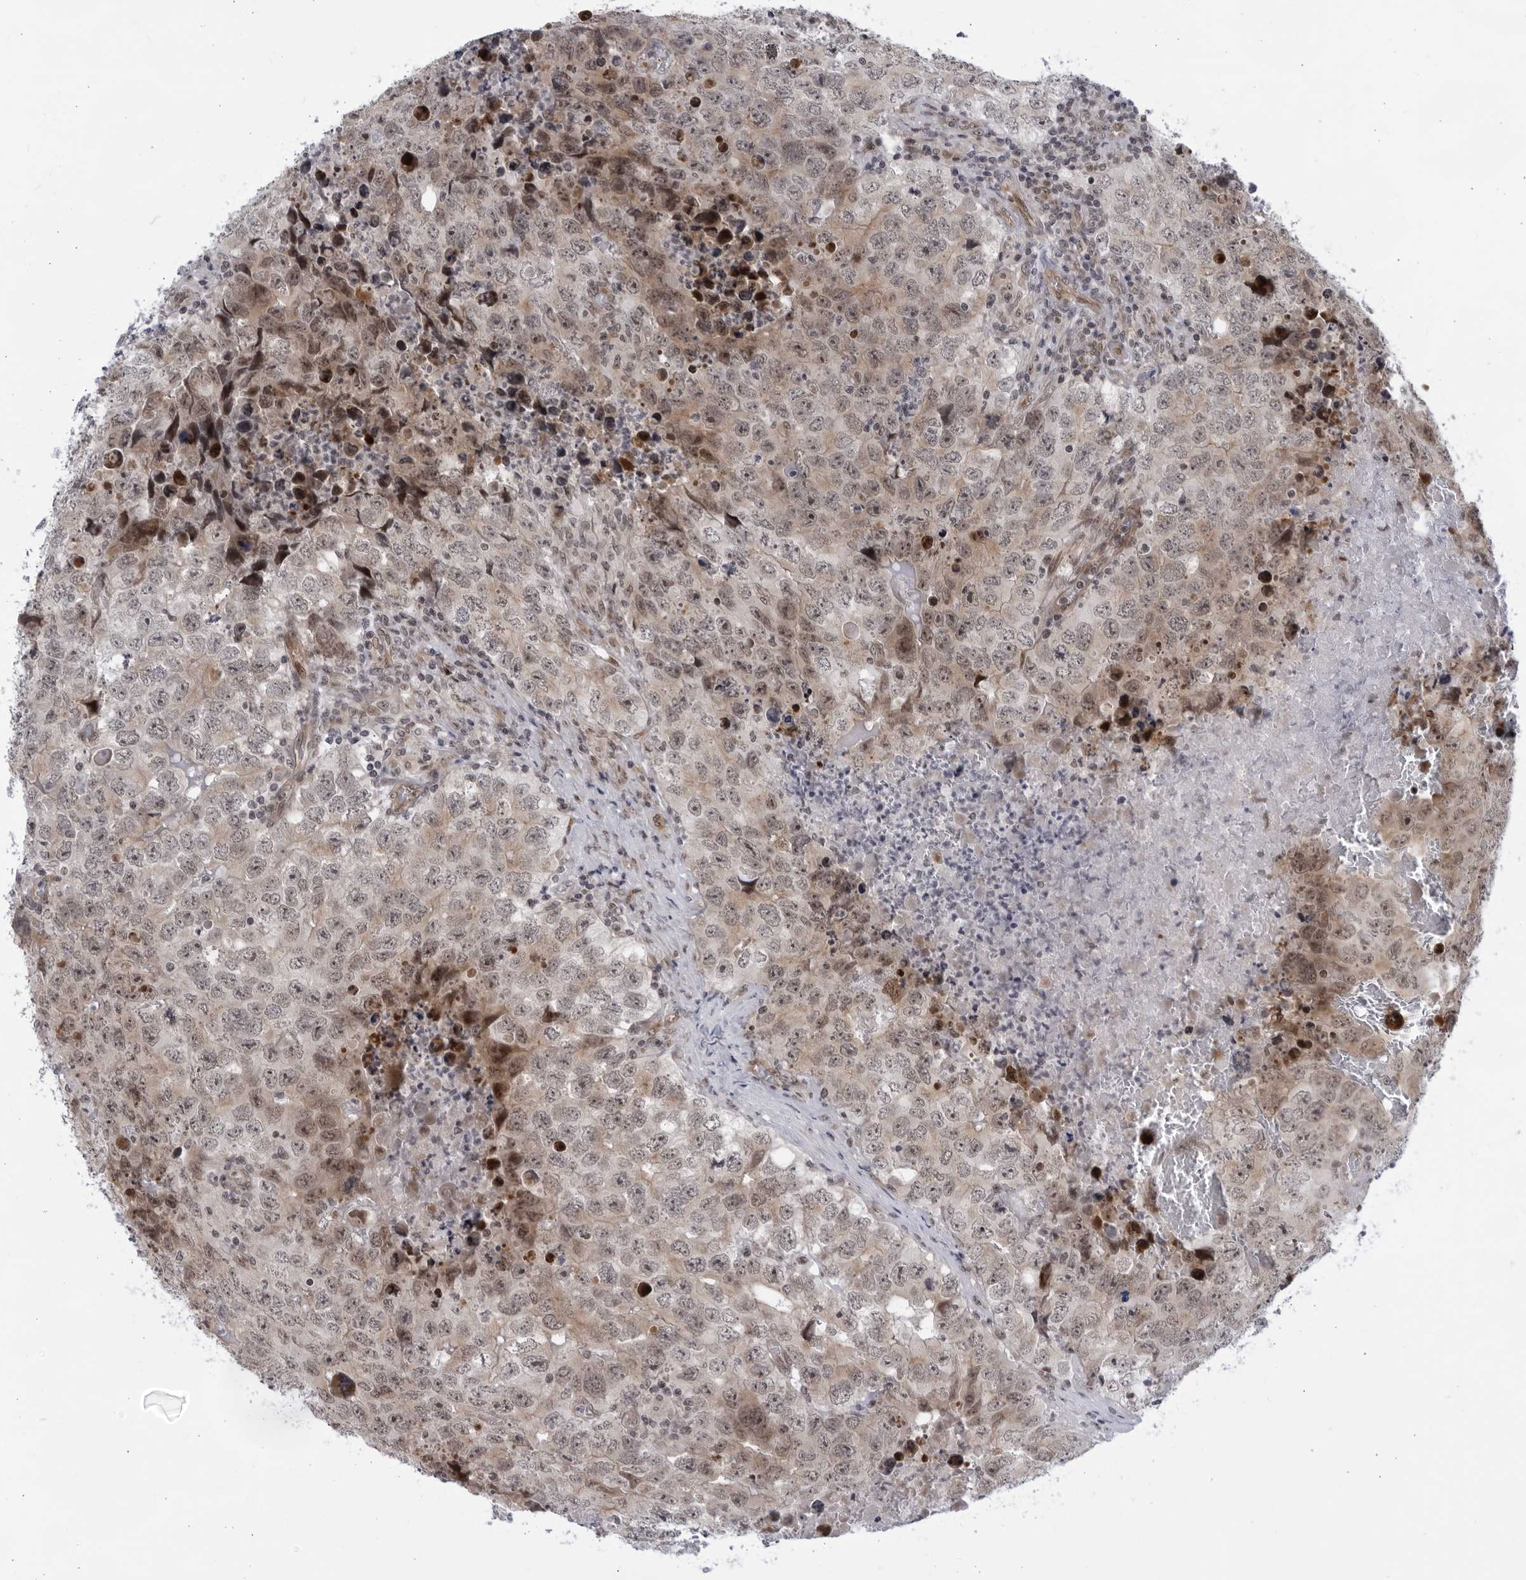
{"staining": {"intensity": "weak", "quantity": ">75%", "location": "cytoplasmic/membranous,nuclear"}, "tissue": "testis cancer", "cell_type": "Tumor cells", "image_type": "cancer", "snomed": [{"axis": "morphology", "description": "Seminoma, NOS"}, {"axis": "morphology", "description": "Carcinoma, Embryonal, NOS"}, {"axis": "topography", "description": "Testis"}], "caption": "Testis cancer (seminoma) stained with immunohistochemistry shows weak cytoplasmic/membranous and nuclear staining in approximately >75% of tumor cells. (DAB (3,3'-diaminobenzidine) IHC, brown staining for protein, blue staining for nuclei).", "gene": "ITGB3BP", "patient": {"sex": "male", "age": 43}}